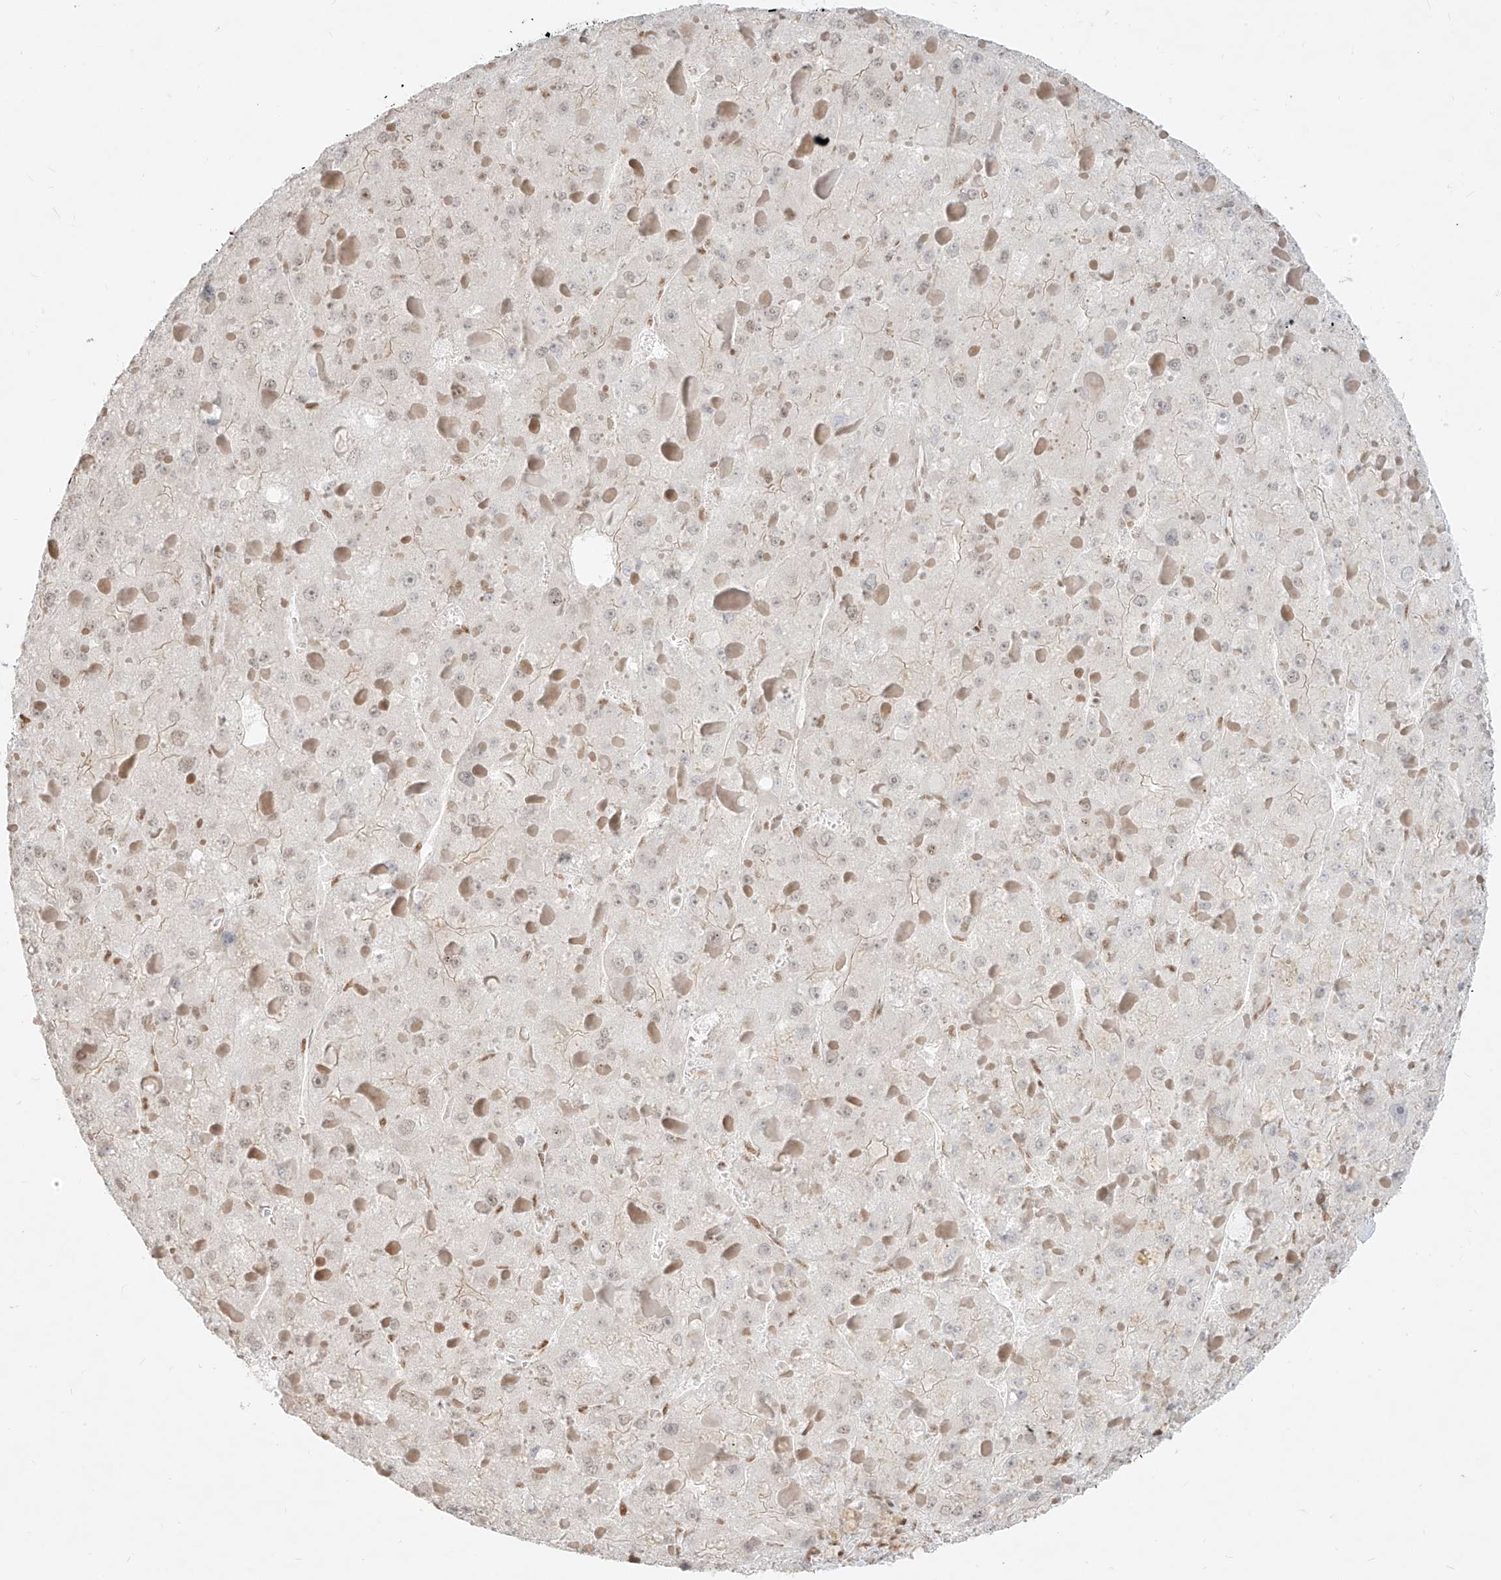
{"staining": {"intensity": "negative", "quantity": "none", "location": "none"}, "tissue": "liver cancer", "cell_type": "Tumor cells", "image_type": "cancer", "snomed": [{"axis": "morphology", "description": "Carcinoma, Hepatocellular, NOS"}, {"axis": "topography", "description": "Liver"}], "caption": "Liver cancer was stained to show a protein in brown. There is no significant expression in tumor cells. (DAB IHC visualized using brightfield microscopy, high magnification).", "gene": "NHSL1", "patient": {"sex": "female", "age": 73}}